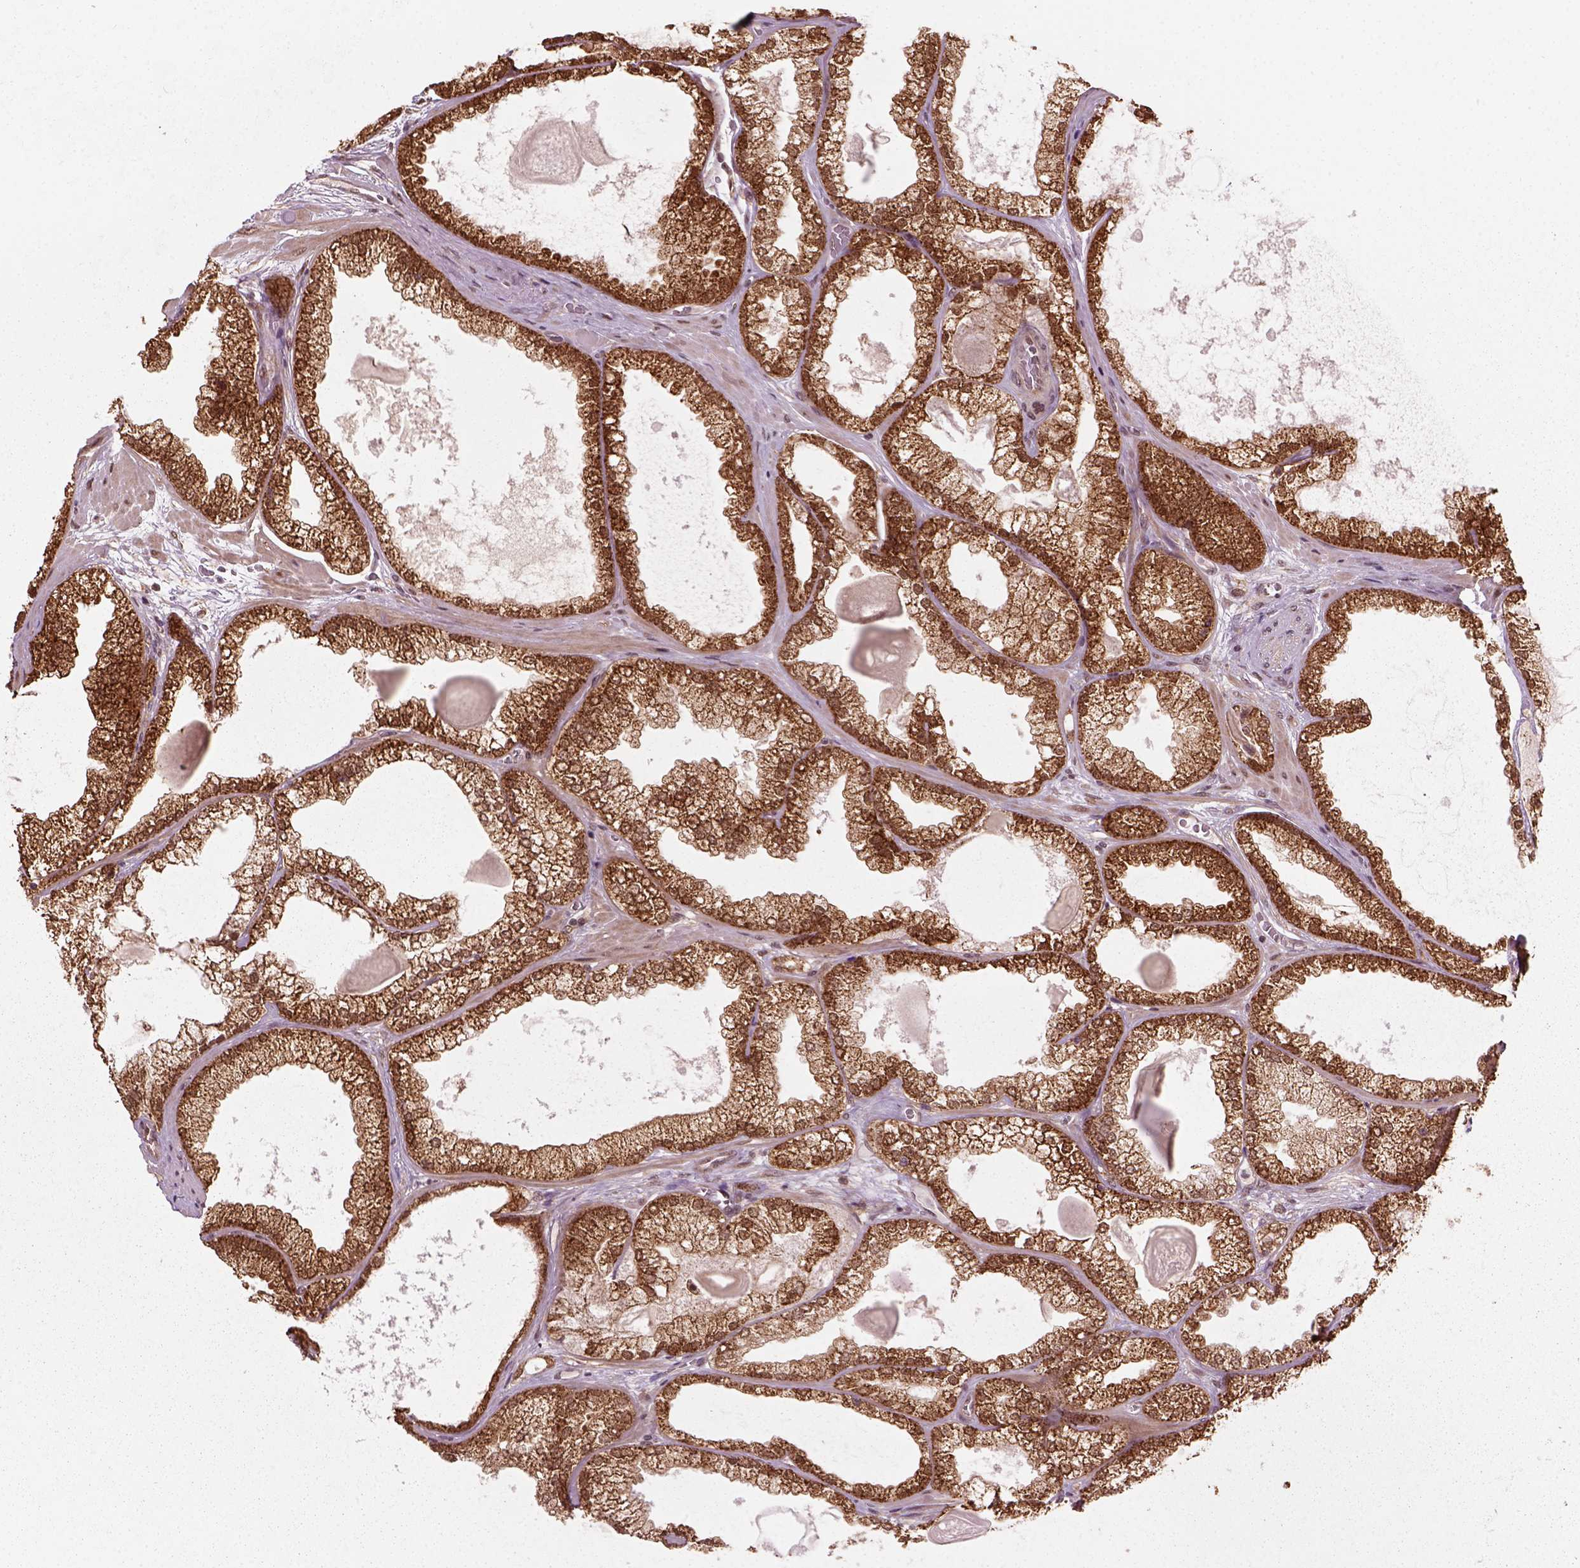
{"staining": {"intensity": "strong", "quantity": ">75%", "location": "cytoplasmic/membranous,nuclear"}, "tissue": "prostate cancer", "cell_type": "Tumor cells", "image_type": "cancer", "snomed": [{"axis": "morphology", "description": "Adenocarcinoma, Low grade"}, {"axis": "topography", "description": "Prostate"}], "caption": "Protein analysis of adenocarcinoma (low-grade) (prostate) tissue reveals strong cytoplasmic/membranous and nuclear expression in about >75% of tumor cells.", "gene": "NUDT9", "patient": {"sex": "male", "age": 57}}